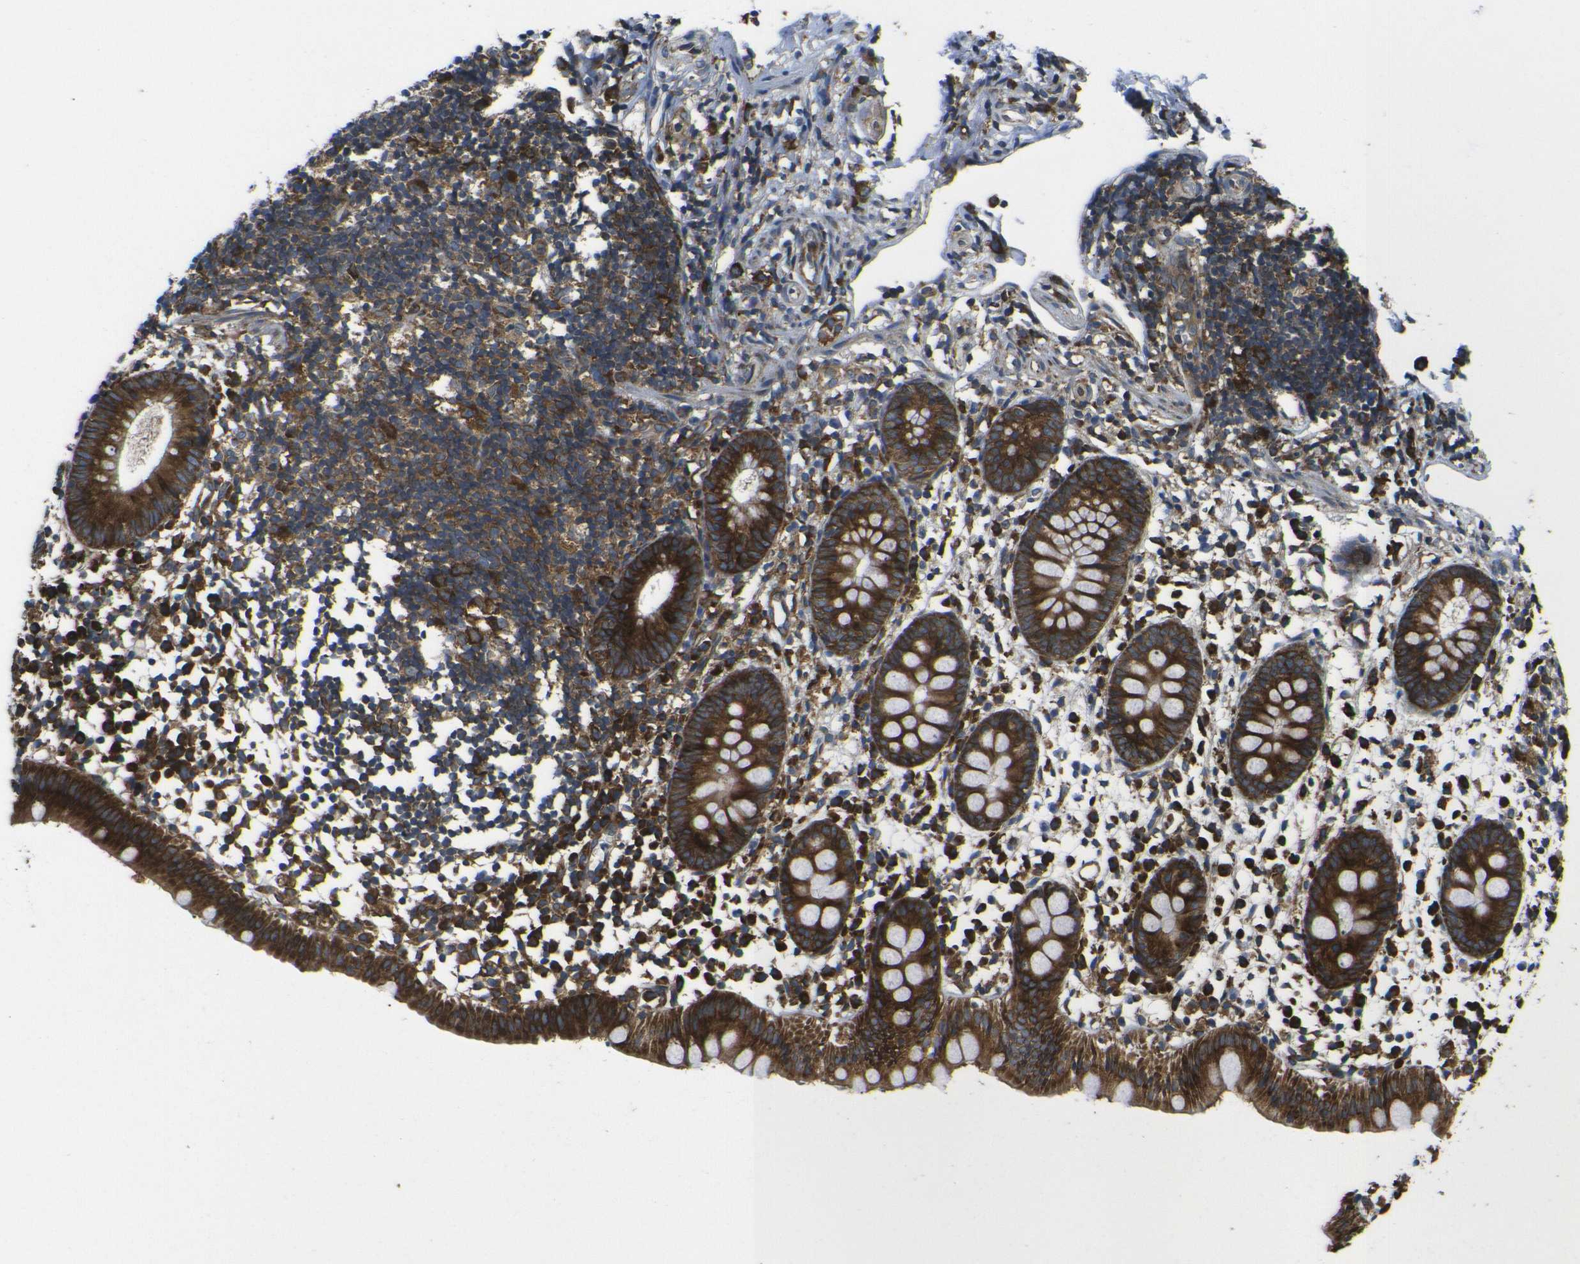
{"staining": {"intensity": "strong", "quantity": ">75%", "location": "cytoplasmic/membranous"}, "tissue": "appendix", "cell_type": "Glandular cells", "image_type": "normal", "snomed": [{"axis": "morphology", "description": "Normal tissue, NOS"}, {"axis": "topography", "description": "Appendix"}], "caption": "Immunohistochemistry (IHC) (DAB (3,3'-diaminobenzidine)) staining of unremarkable appendix exhibits strong cytoplasmic/membranous protein staining in approximately >75% of glandular cells. (DAB = brown stain, brightfield microscopy at high magnification).", "gene": "RPSA", "patient": {"sex": "female", "age": 20}}